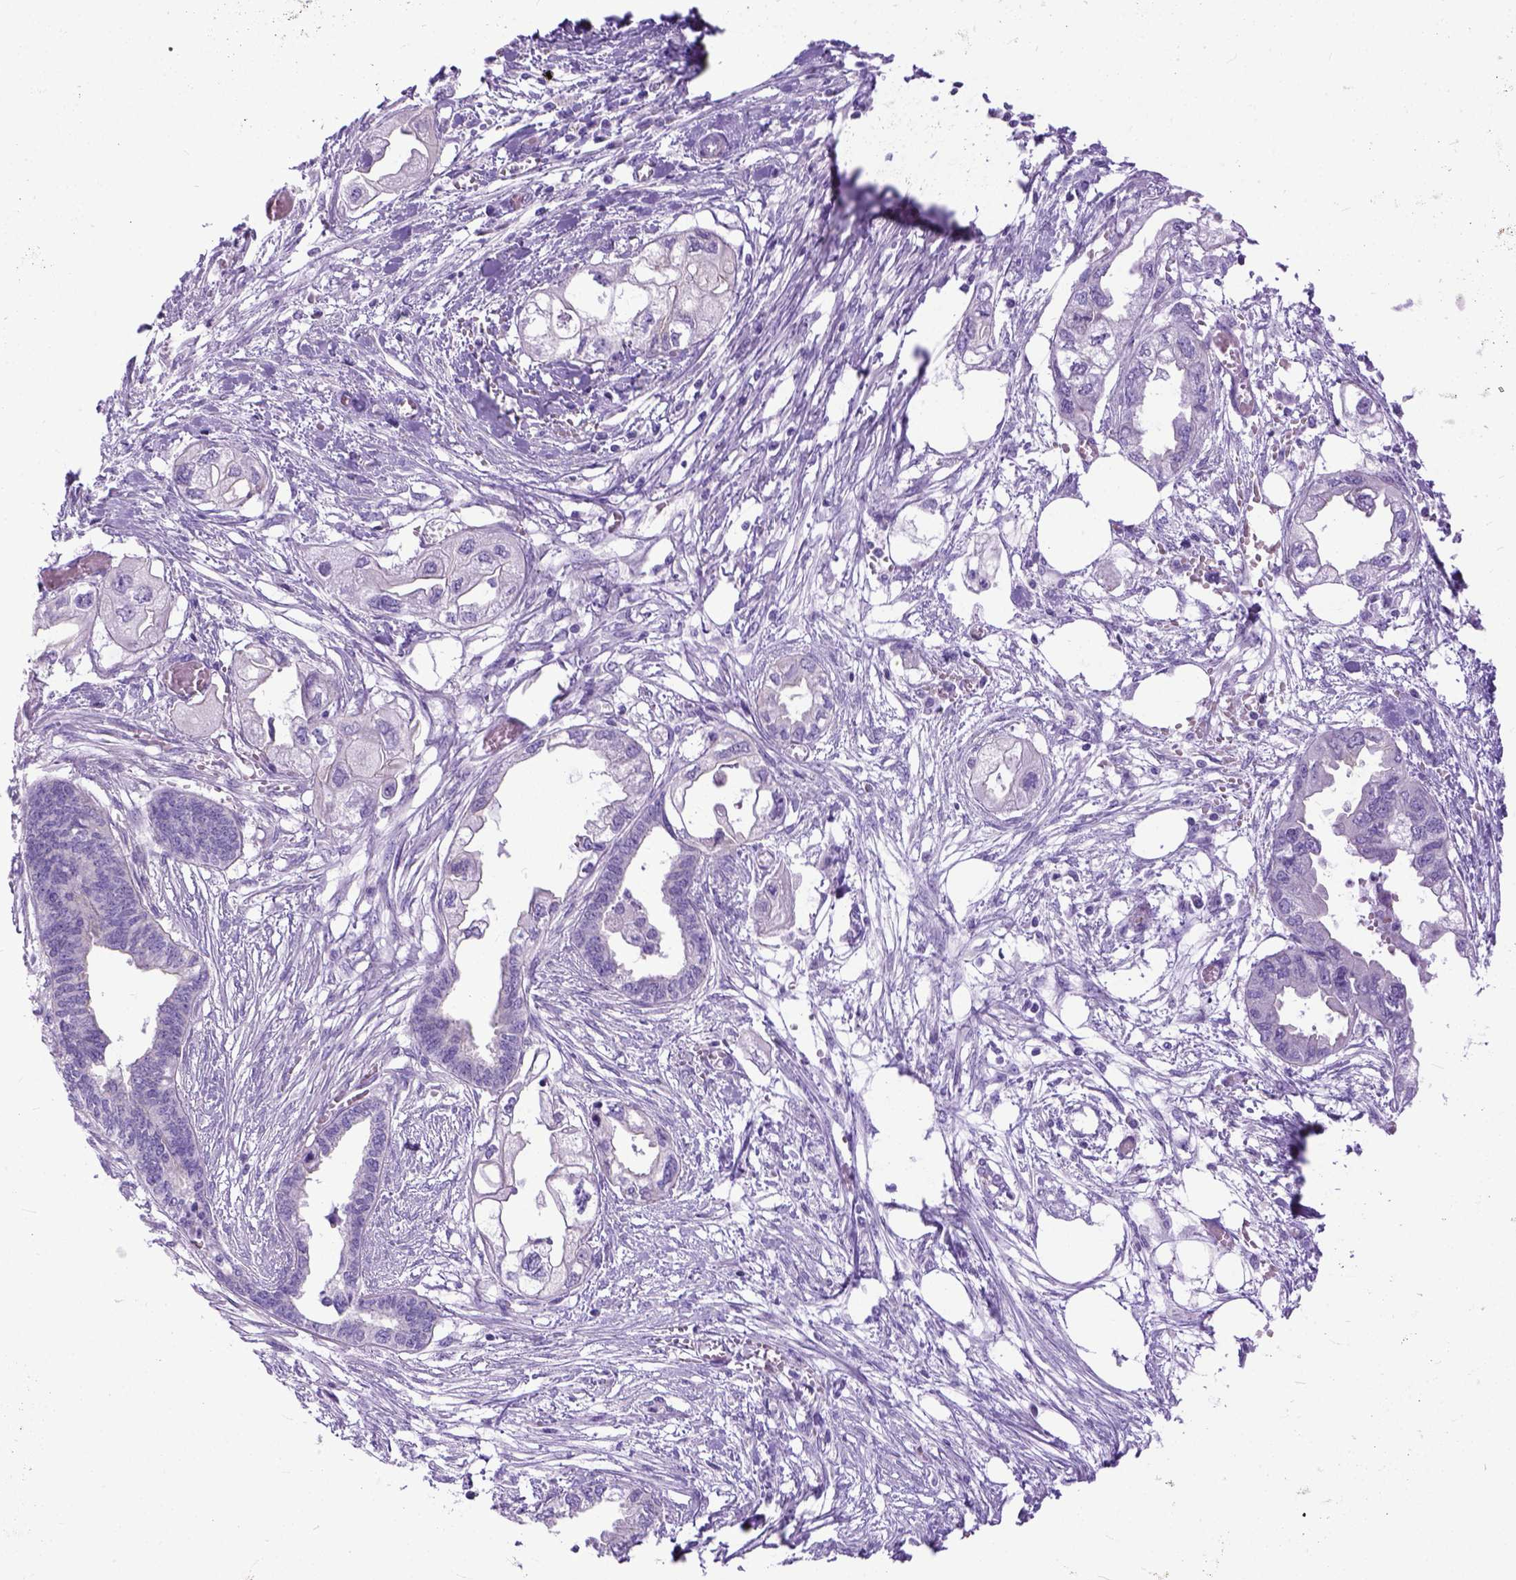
{"staining": {"intensity": "negative", "quantity": "none", "location": "none"}, "tissue": "endometrial cancer", "cell_type": "Tumor cells", "image_type": "cancer", "snomed": [{"axis": "morphology", "description": "Adenocarcinoma, NOS"}, {"axis": "morphology", "description": "Adenocarcinoma, metastatic, NOS"}, {"axis": "topography", "description": "Adipose tissue"}, {"axis": "topography", "description": "Endometrium"}], "caption": "IHC of human endometrial cancer reveals no expression in tumor cells. Nuclei are stained in blue.", "gene": "PPL", "patient": {"sex": "female", "age": 67}}